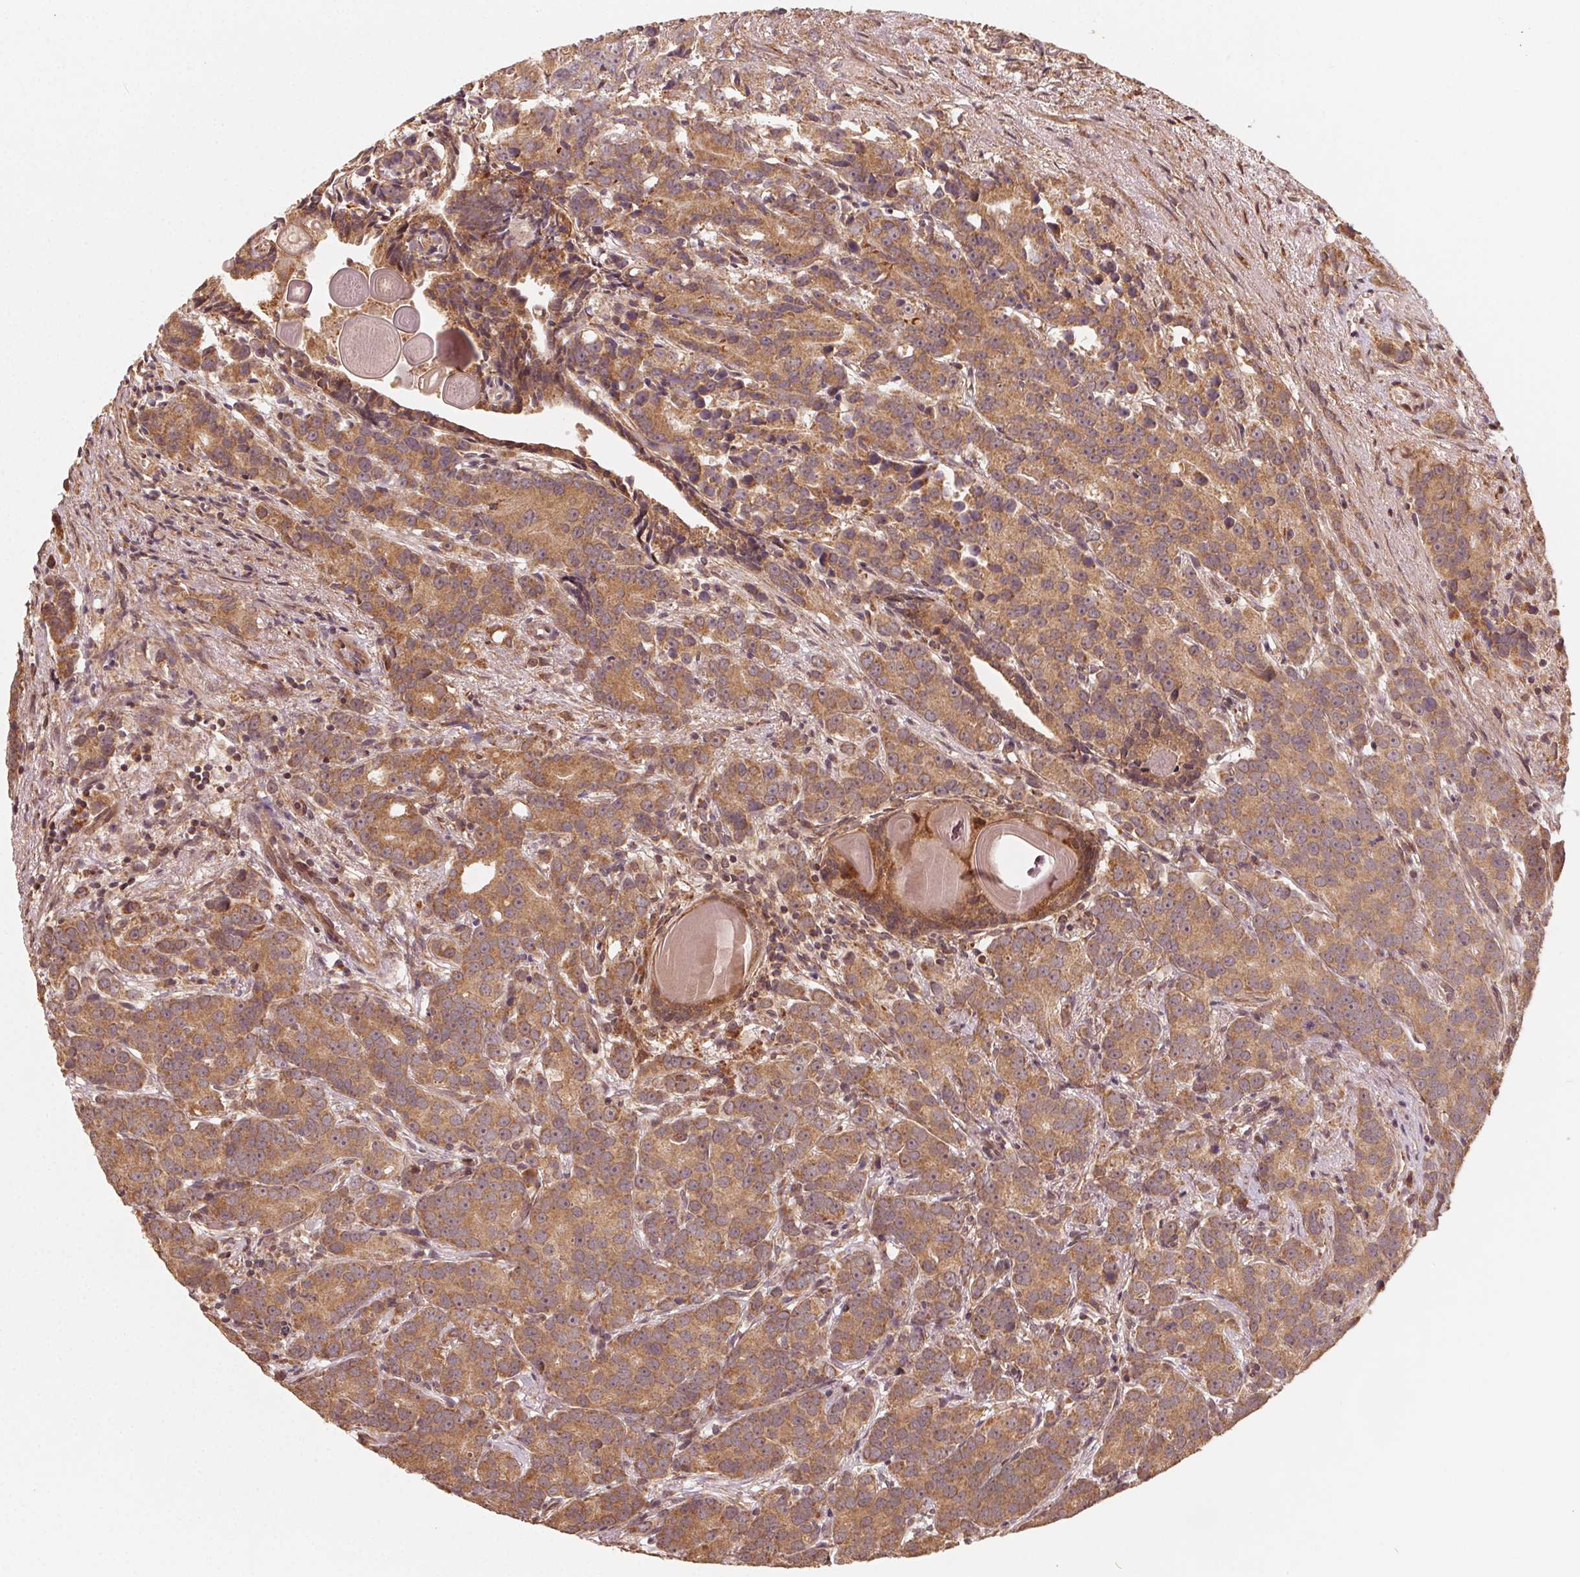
{"staining": {"intensity": "moderate", "quantity": ">75%", "location": "cytoplasmic/membranous"}, "tissue": "prostate cancer", "cell_type": "Tumor cells", "image_type": "cancer", "snomed": [{"axis": "morphology", "description": "Adenocarcinoma, High grade"}, {"axis": "topography", "description": "Prostate"}], "caption": "This is an image of IHC staining of prostate adenocarcinoma (high-grade), which shows moderate staining in the cytoplasmic/membranous of tumor cells.", "gene": "WBP2", "patient": {"sex": "male", "age": 90}}